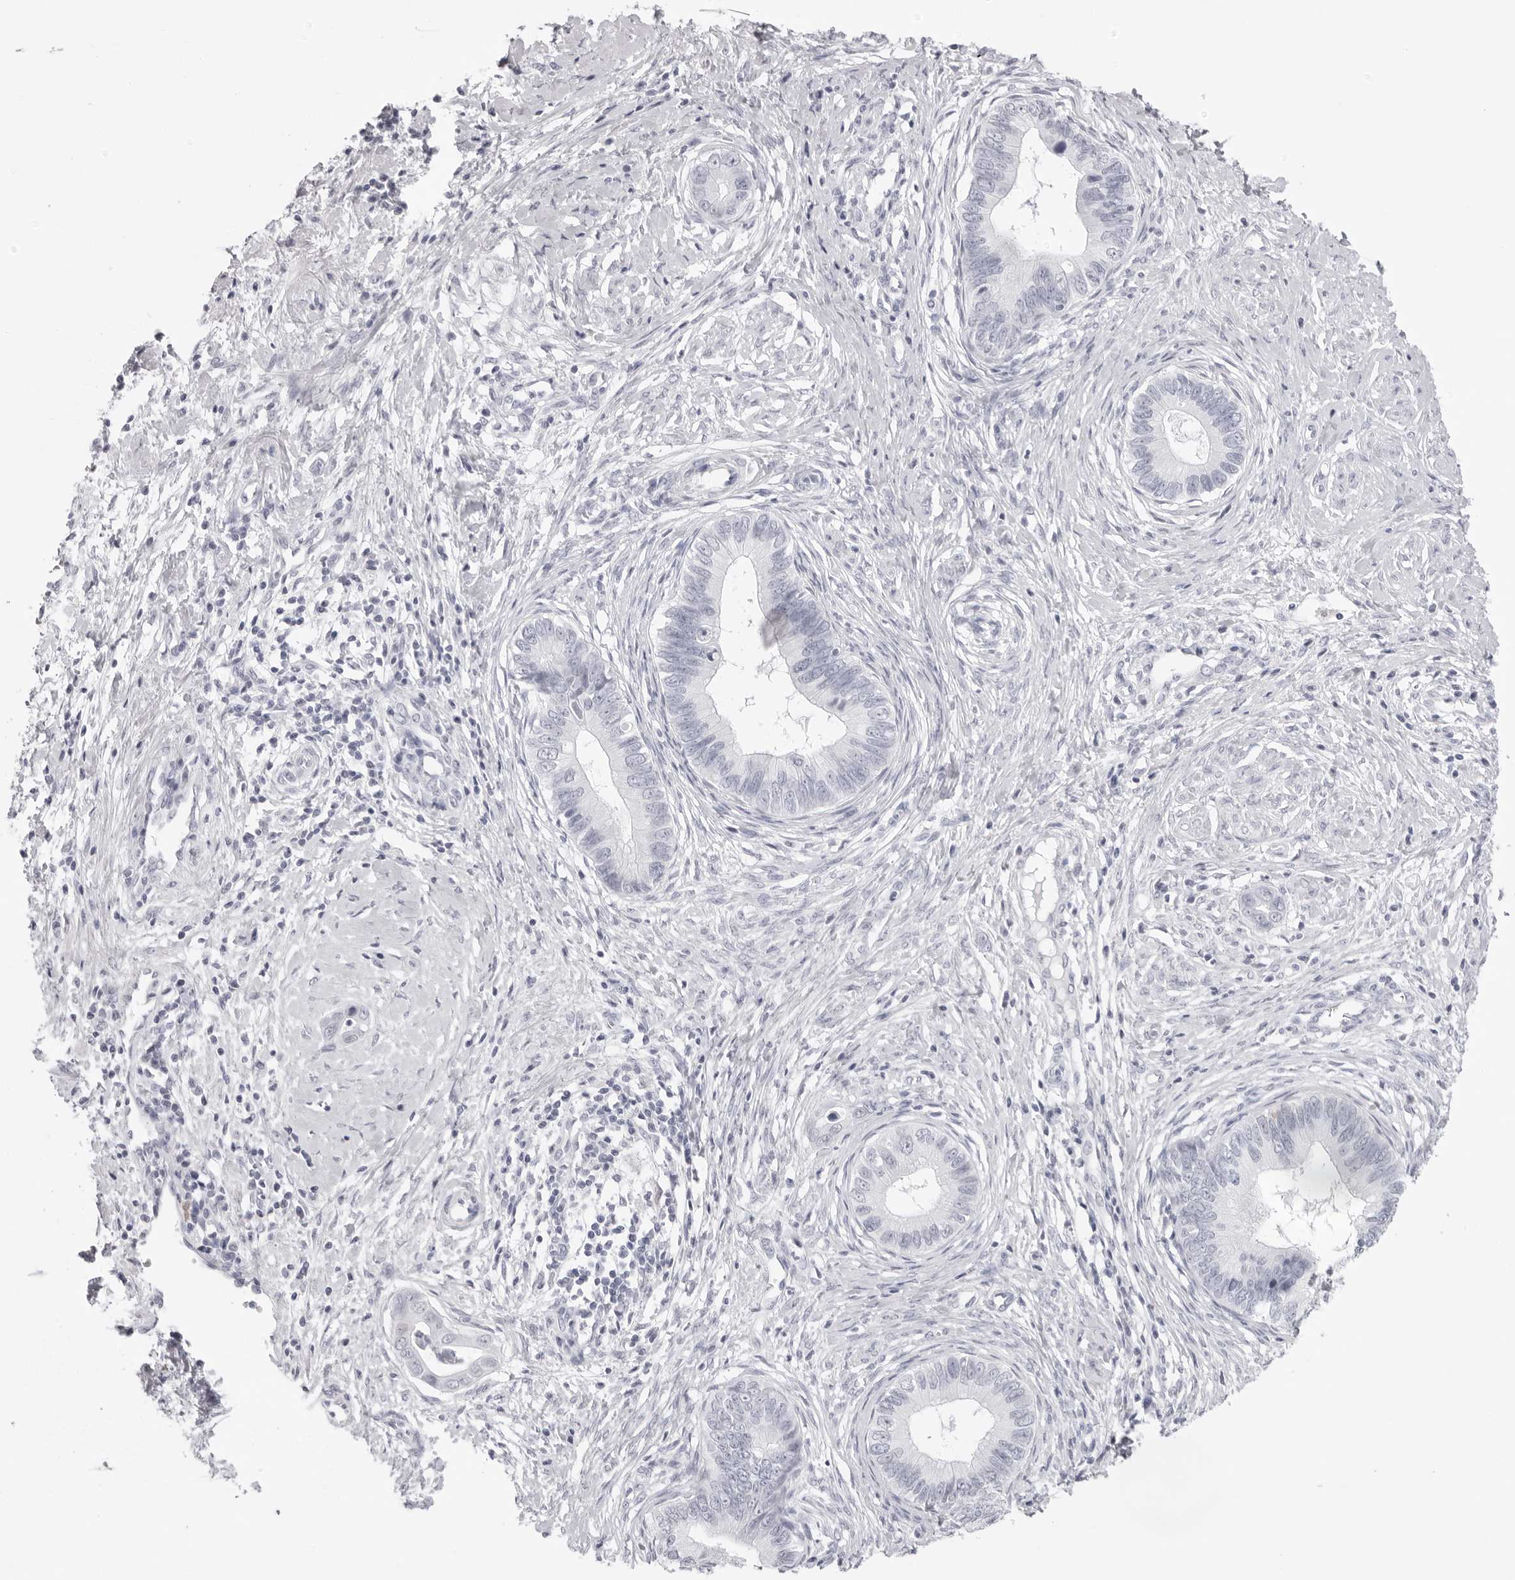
{"staining": {"intensity": "negative", "quantity": "none", "location": "none"}, "tissue": "cervical cancer", "cell_type": "Tumor cells", "image_type": "cancer", "snomed": [{"axis": "morphology", "description": "Adenocarcinoma, NOS"}, {"axis": "topography", "description": "Cervix"}], "caption": "Cervical adenocarcinoma stained for a protein using immunohistochemistry (IHC) displays no staining tumor cells.", "gene": "KLK12", "patient": {"sex": "female", "age": 44}}